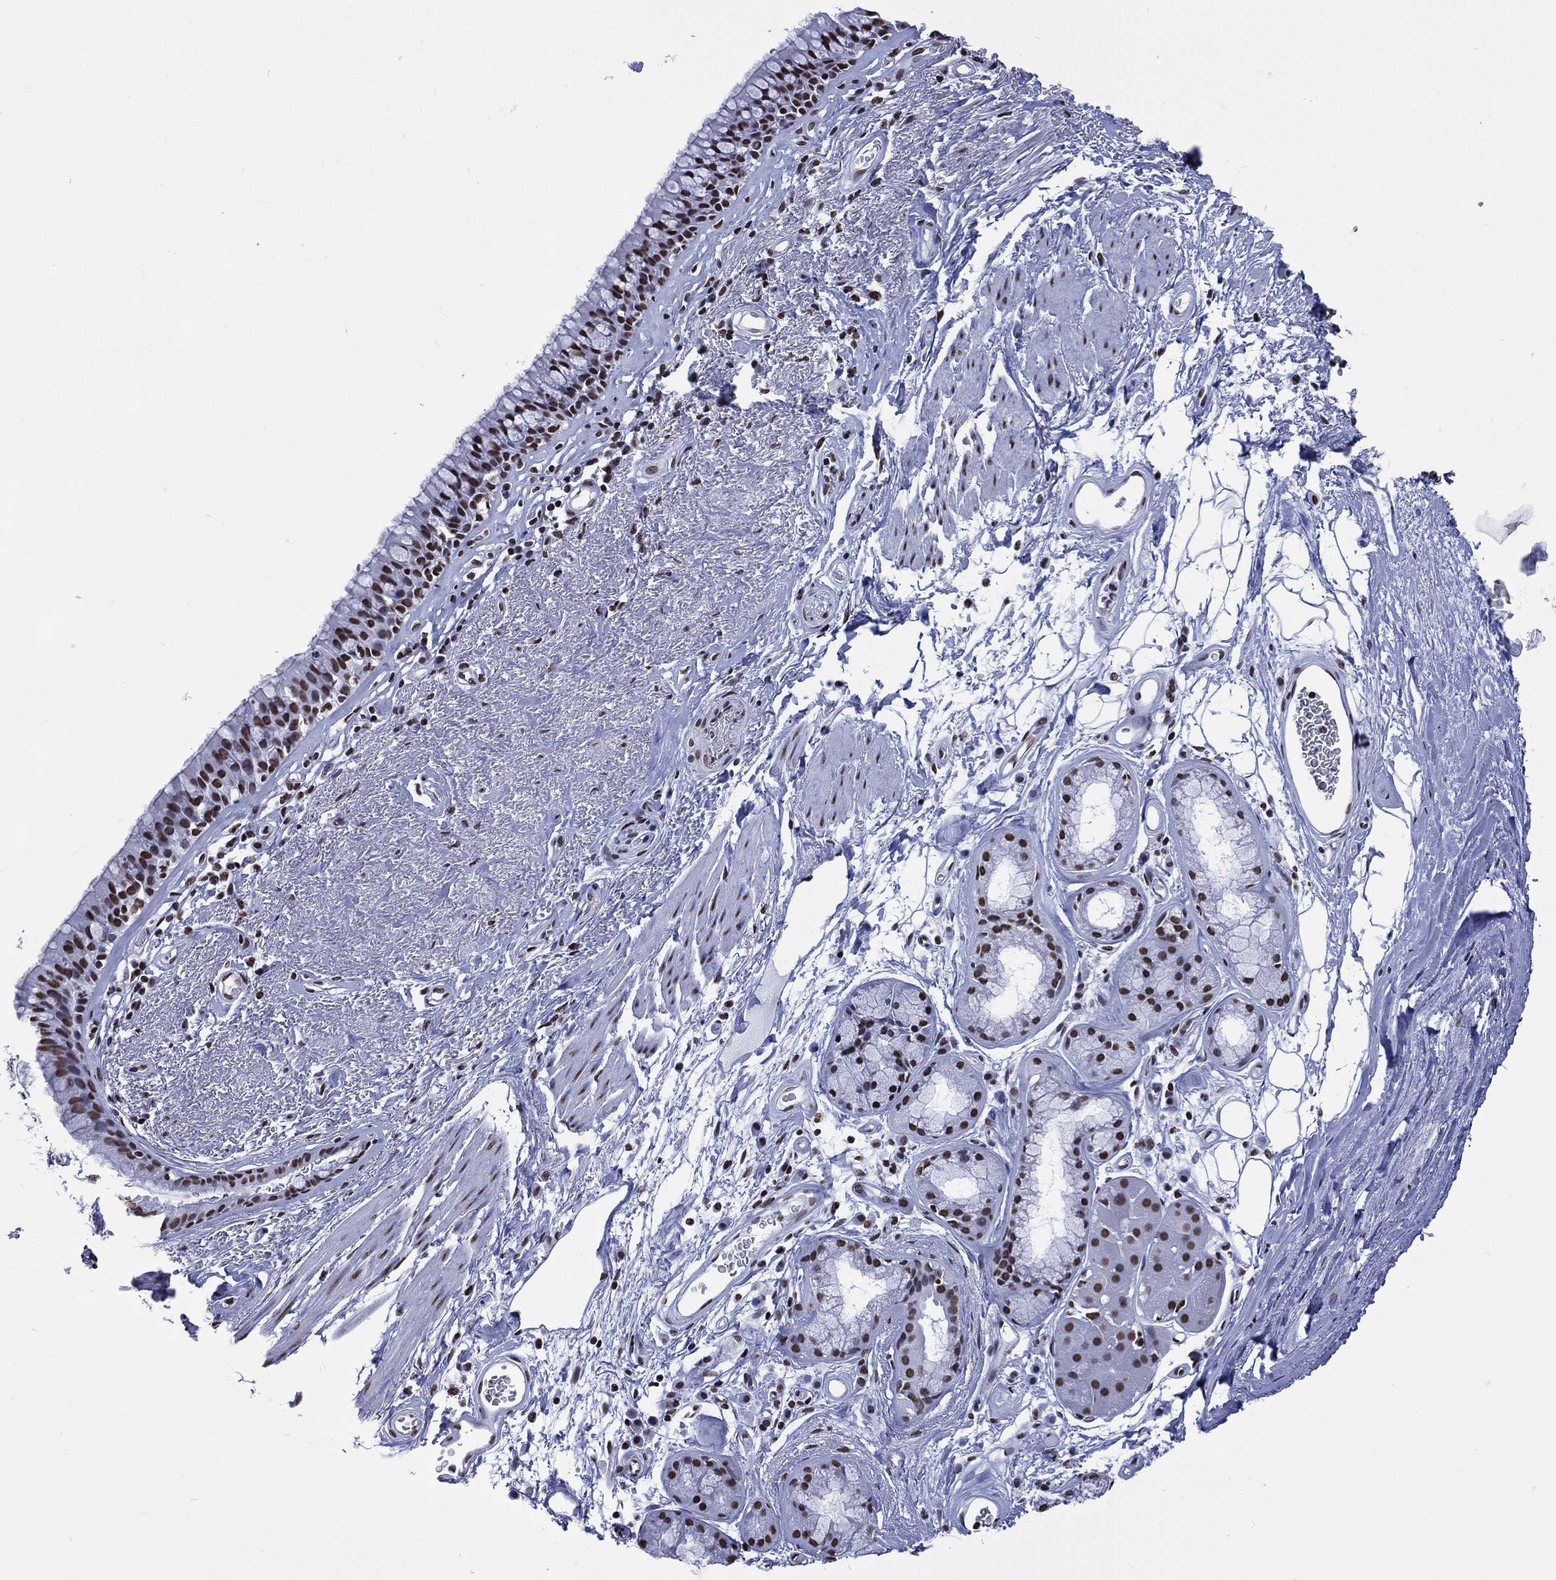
{"staining": {"intensity": "strong", "quantity": ">75%", "location": "nuclear"}, "tissue": "bronchus", "cell_type": "Respiratory epithelial cells", "image_type": "normal", "snomed": [{"axis": "morphology", "description": "Normal tissue, NOS"}, {"axis": "topography", "description": "Bronchus"}], "caption": "Immunohistochemical staining of unremarkable human bronchus reveals high levels of strong nuclear staining in approximately >75% of respiratory epithelial cells.", "gene": "RETREG2", "patient": {"sex": "male", "age": 82}}